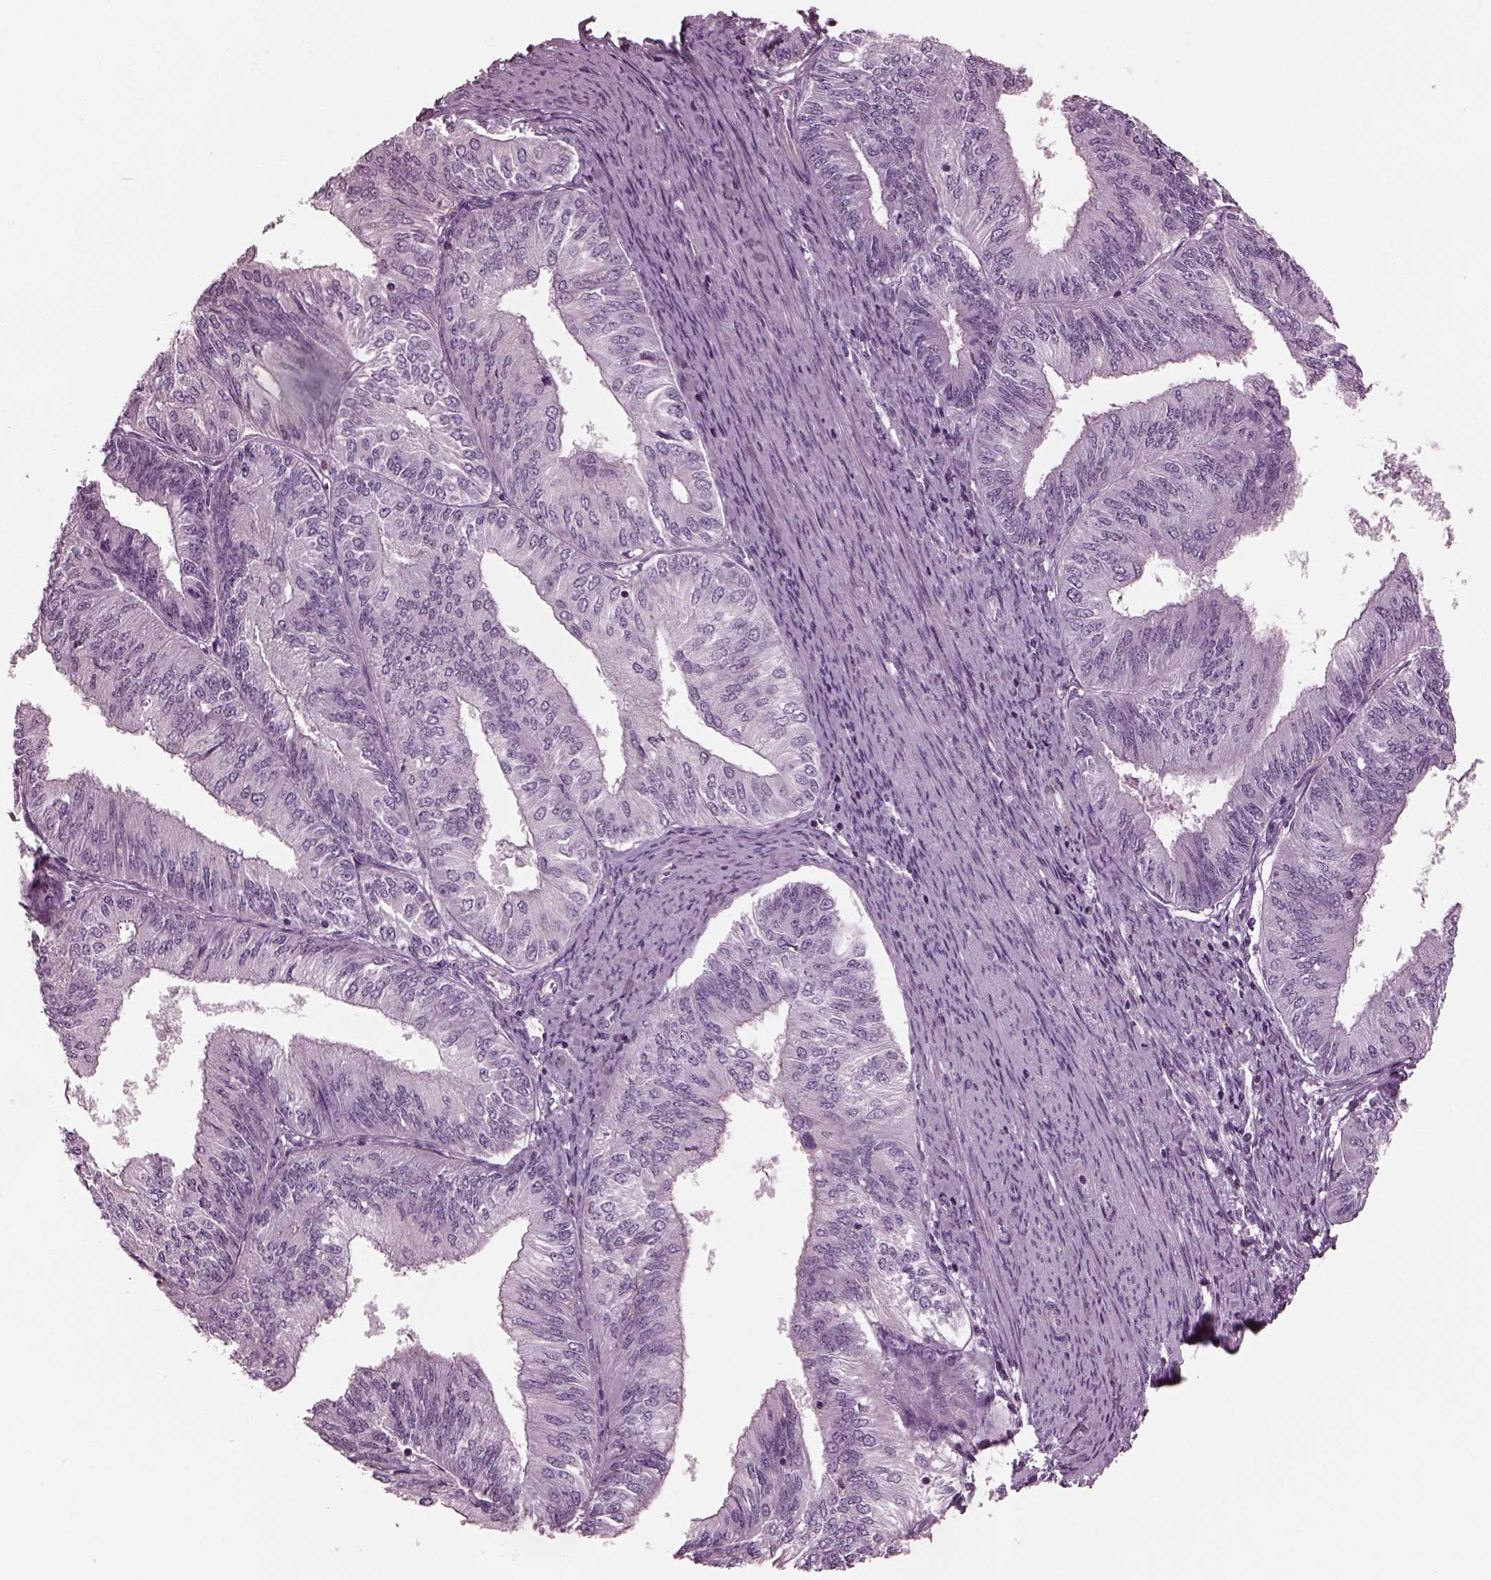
{"staining": {"intensity": "negative", "quantity": "none", "location": "none"}, "tissue": "endometrial cancer", "cell_type": "Tumor cells", "image_type": "cancer", "snomed": [{"axis": "morphology", "description": "Adenocarcinoma, NOS"}, {"axis": "topography", "description": "Endometrium"}], "caption": "A photomicrograph of human endometrial adenocarcinoma is negative for staining in tumor cells.", "gene": "GDF11", "patient": {"sex": "female", "age": 58}}